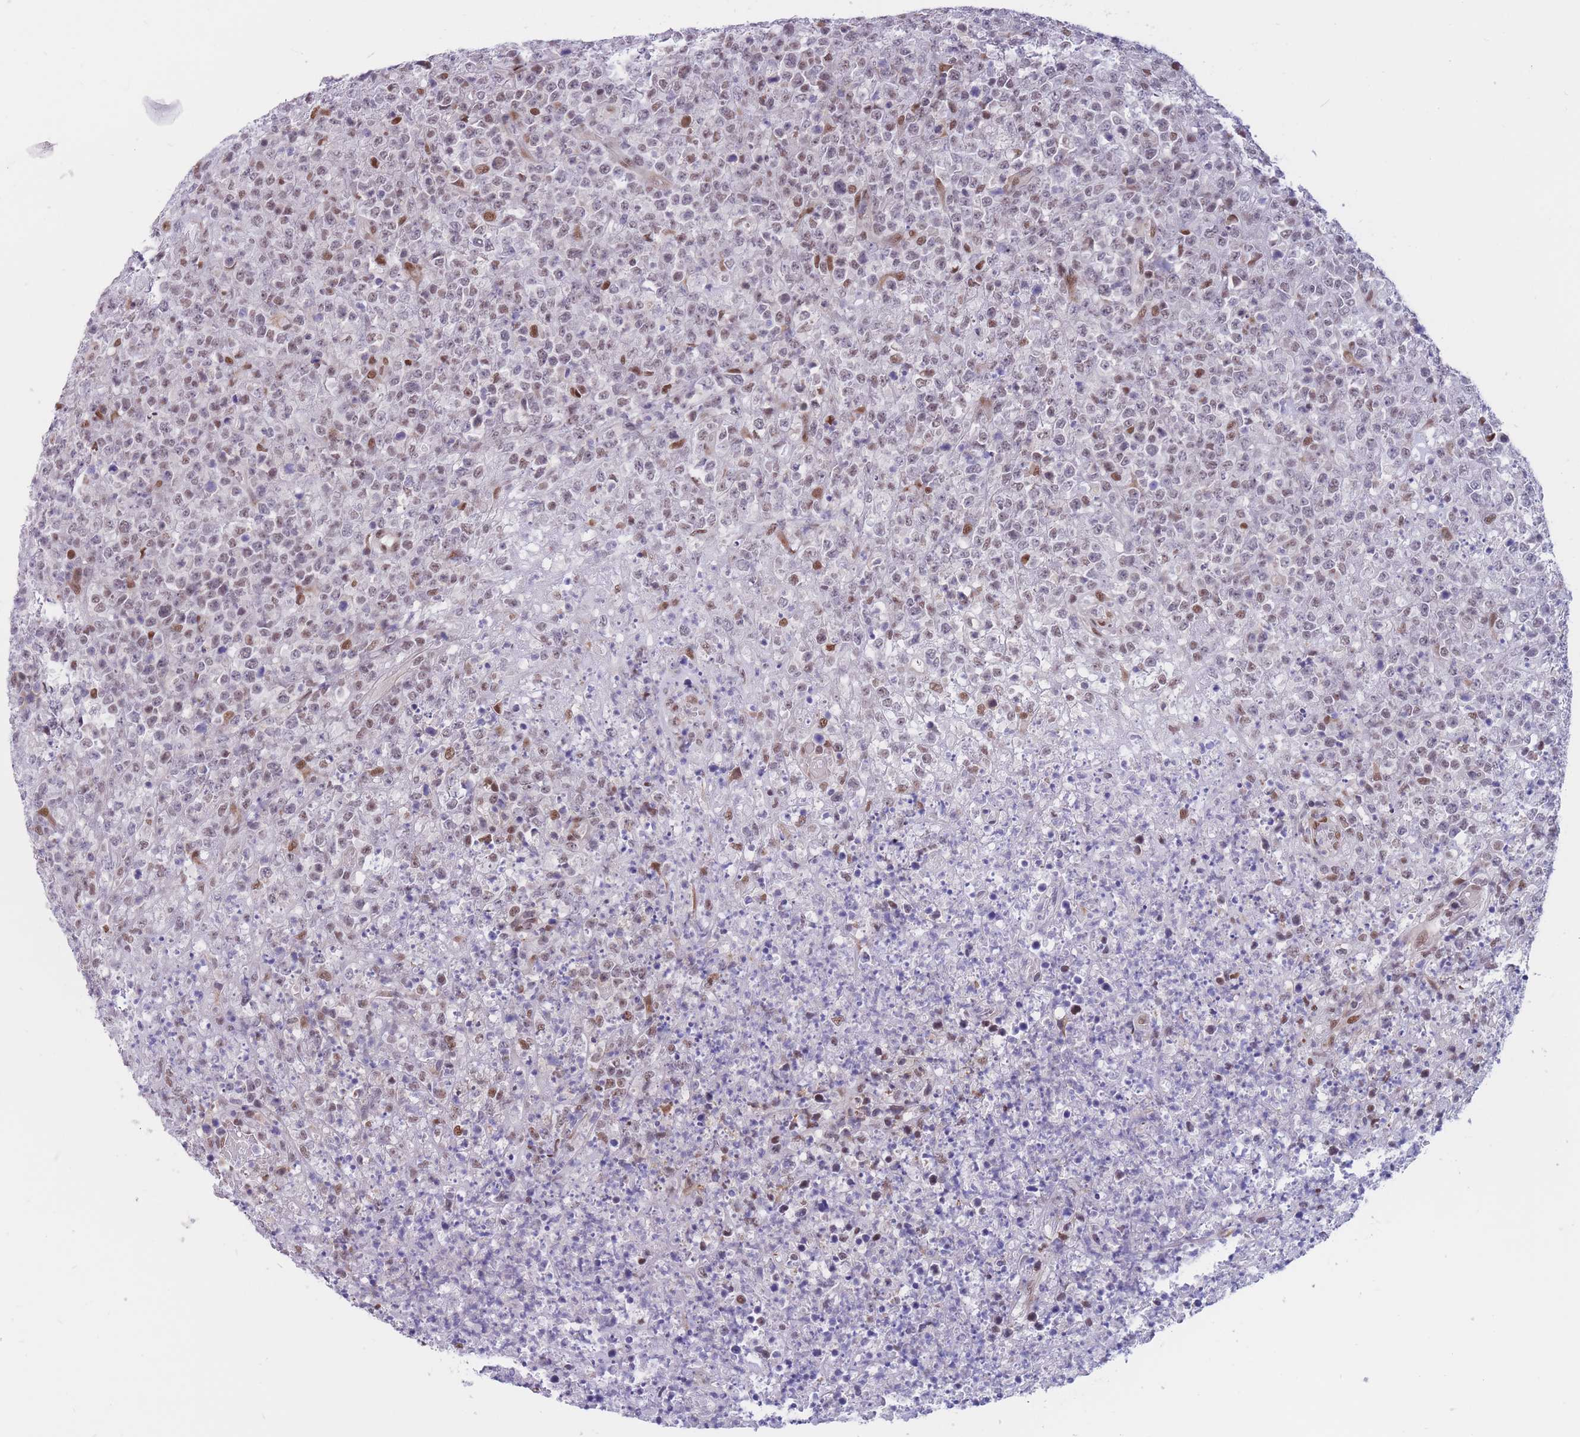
{"staining": {"intensity": "weak", "quantity": "<25%", "location": "nuclear"}, "tissue": "lymphoma", "cell_type": "Tumor cells", "image_type": "cancer", "snomed": [{"axis": "morphology", "description": "Malignant lymphoma, non-Hodgkin's type, High grade"}, {"axis": "topography", "description": "Colon"}], "caption": "A histopathology image of human lymphoma is negative for staining in tumor cells.", "gene": "BCL9L", "patient": {"sex": "female", "age": 53}}